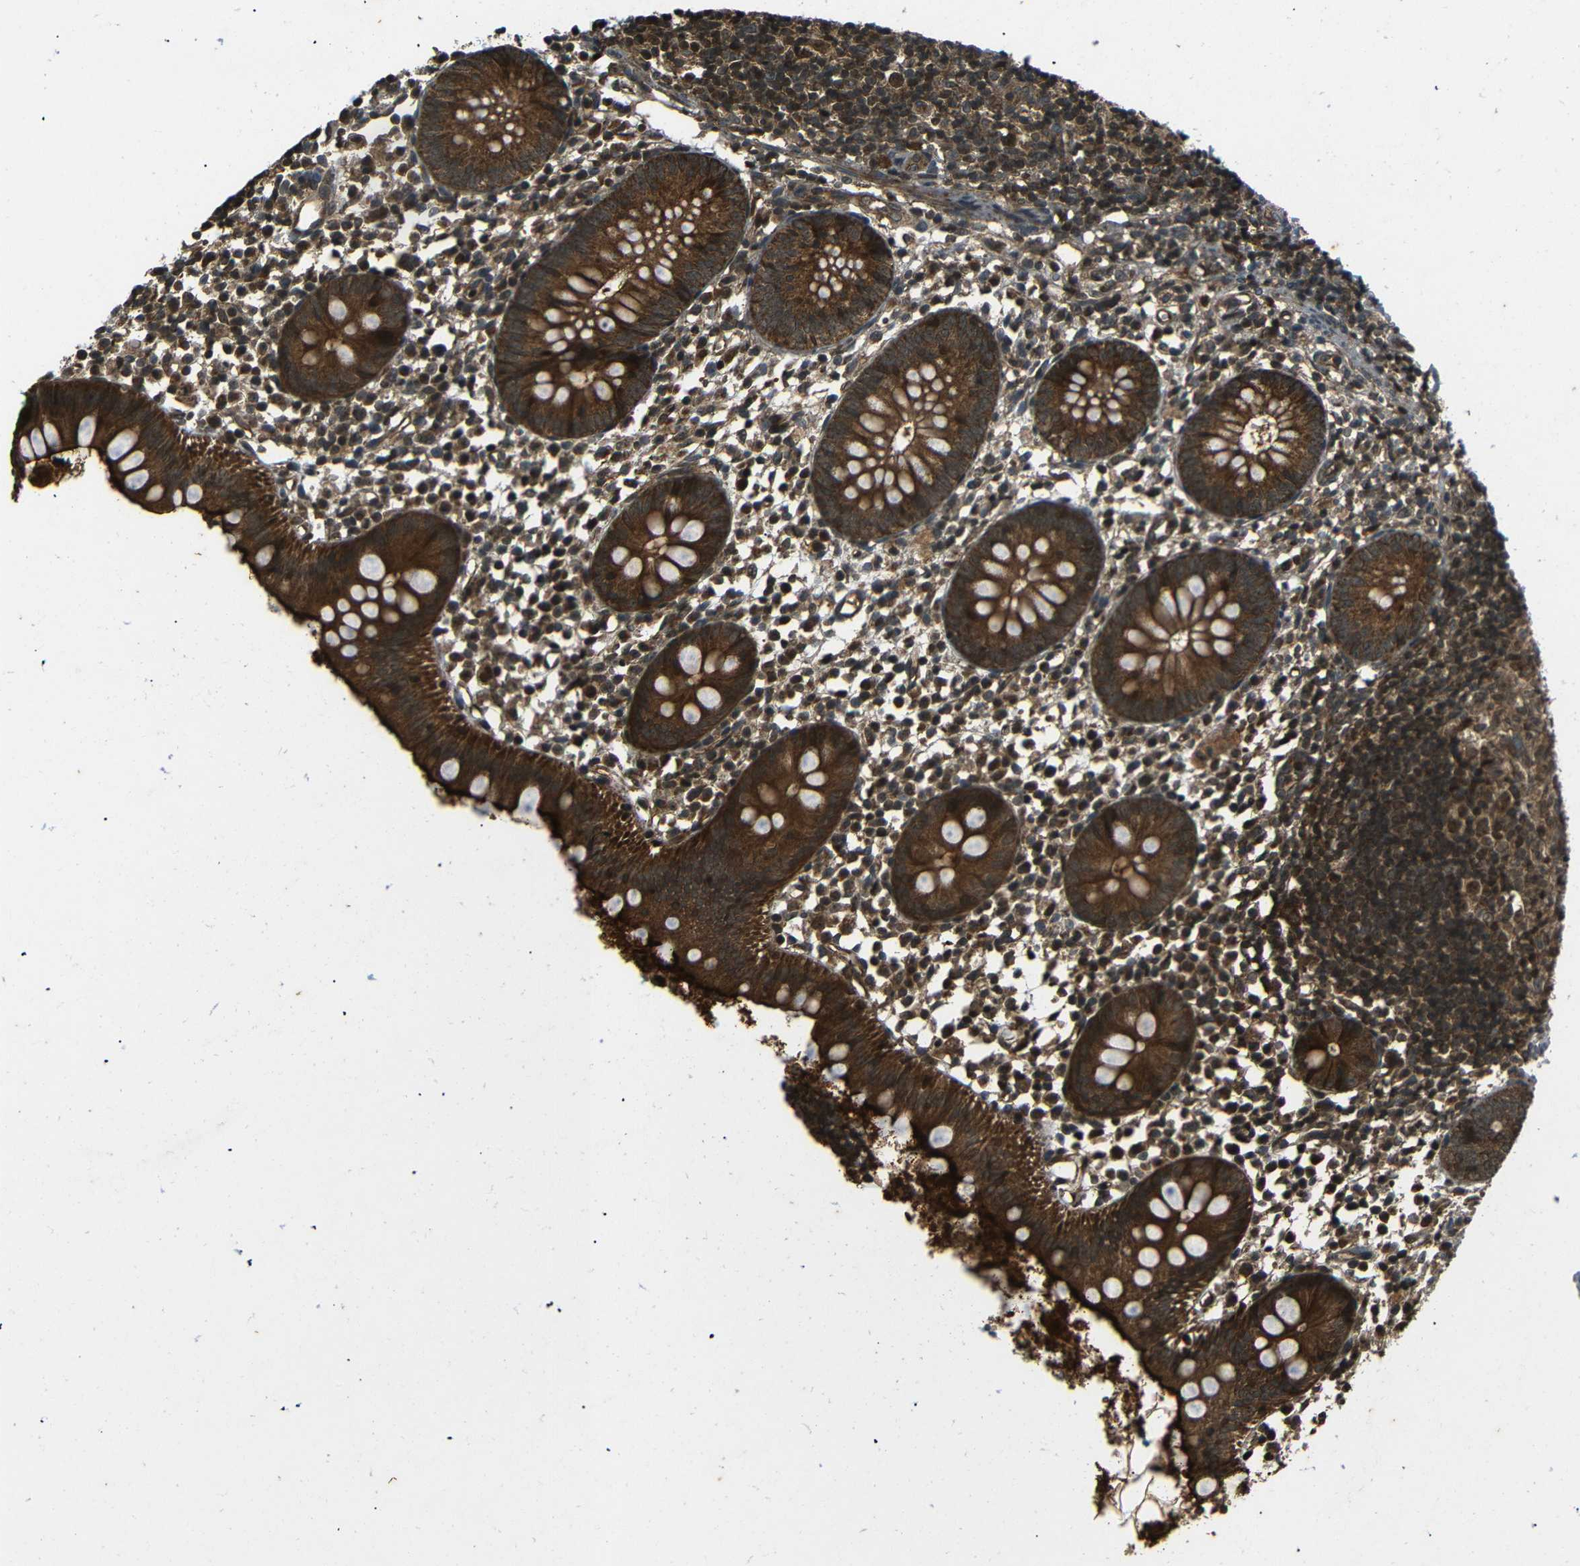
{"staining": {"intensity": "strong", "quantity": ">75%", "location": "cytoplasmic/membranous"}, "tissue": "appendix", "cell_type": "Glandular cells", "image_type": "normal", "snomed": [{"axis": "morphology", "description": "Normal tissue, NOS"}, {"axis": "topography", "description": "Appendix"}], "caption": "Appendix stained with DAB (3,3'-diaminobenzidine) immunohistochemistry (IHC) displays high levels of strong cytoplasmic/membranous positivity in about >75% of glandular cells. Ihc stains the protein in brown and the nuclei are stained blue.", "gene": "PLK2", "patient": {"sex": "female", "age": 20}}